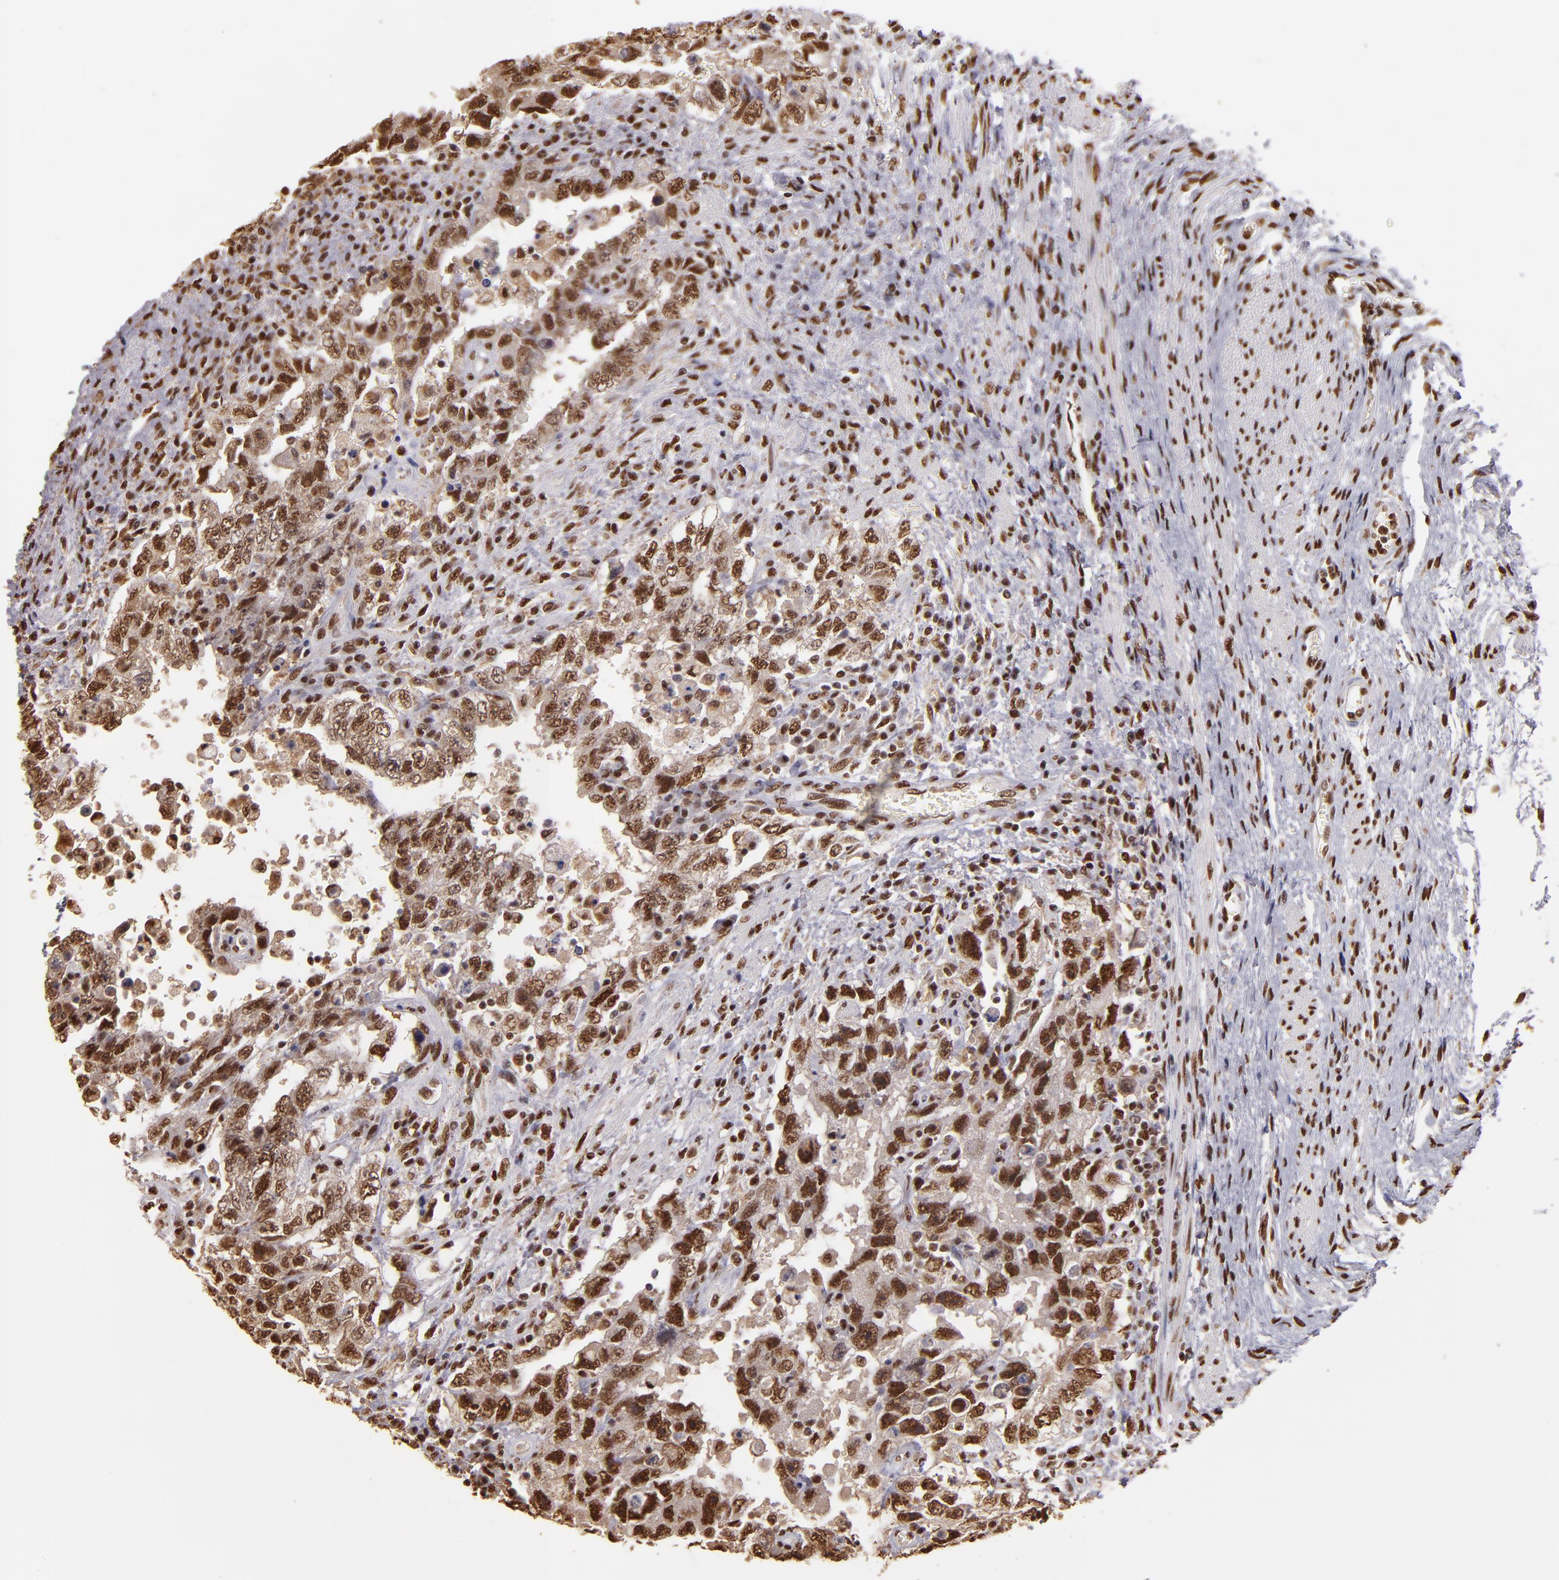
{"staining": {"intensity": "strong", "quantity": ">75%", "location": "cytoplasmic/membranous,nuclear"}, "tissue": "testis cancer", "cell_type": "Tumor cells", "image_type": "cancer", "snomed": [{"axis": "morphology", "description": "Carcinoma, Embryonal, NOS"}, {"axis": "topography", "description": "Testis"}], "caption": "Immunohistochemistry image of neoplastic tissue: human testis cancer stained using IHC reveals high levels of strong protein expression localized specifically in the cytoplasmic/membranous and nuclear of tumor cells, appearing as a cytoplasmic/membranous and nuclear brown color.", "gene": "SP1", "patient": {"sex": "male", "age": 26}}